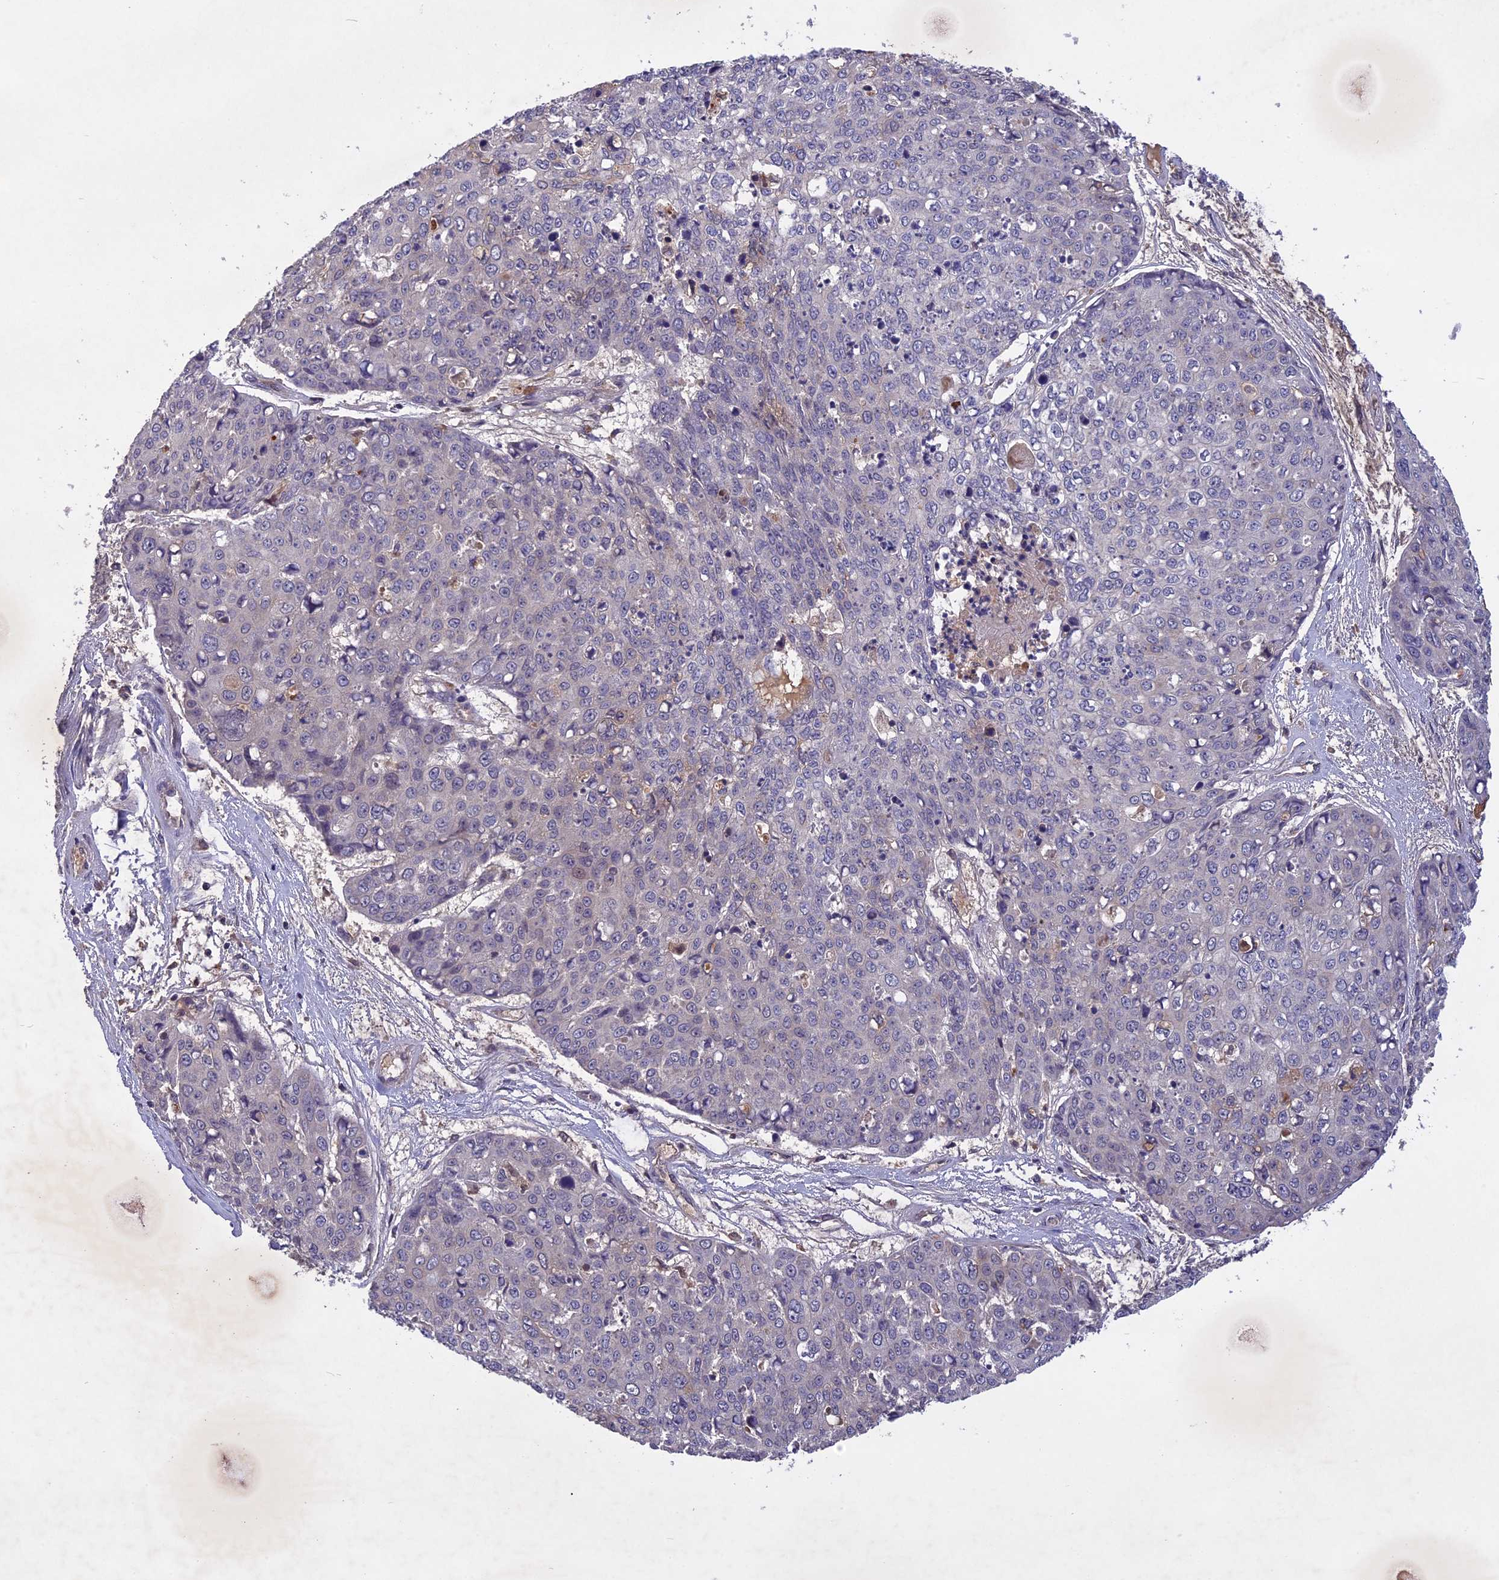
{"staining": {"intensity": "negative", "quantity": "none", "location": "none"}, "tissue": "skin cancer", "cell_type": "Tumor cells", "image_type": "cancer", "snomed": [{"axis": "morphology", "description": "Squamous cell carcinoma, NOS"}, {"axis": "topography", "description": "Skin"}], "caption": "Immunohistochemistry photomicrograph of neoplastic tissue: human skin cancer (squamous cell carcinoma) stained with DAB (3,3'-diaminobenzidine) reveals no significant protein staining in tumor cells.", "gene": "ADO", "patient": {"sex": "female", "age": 44}}